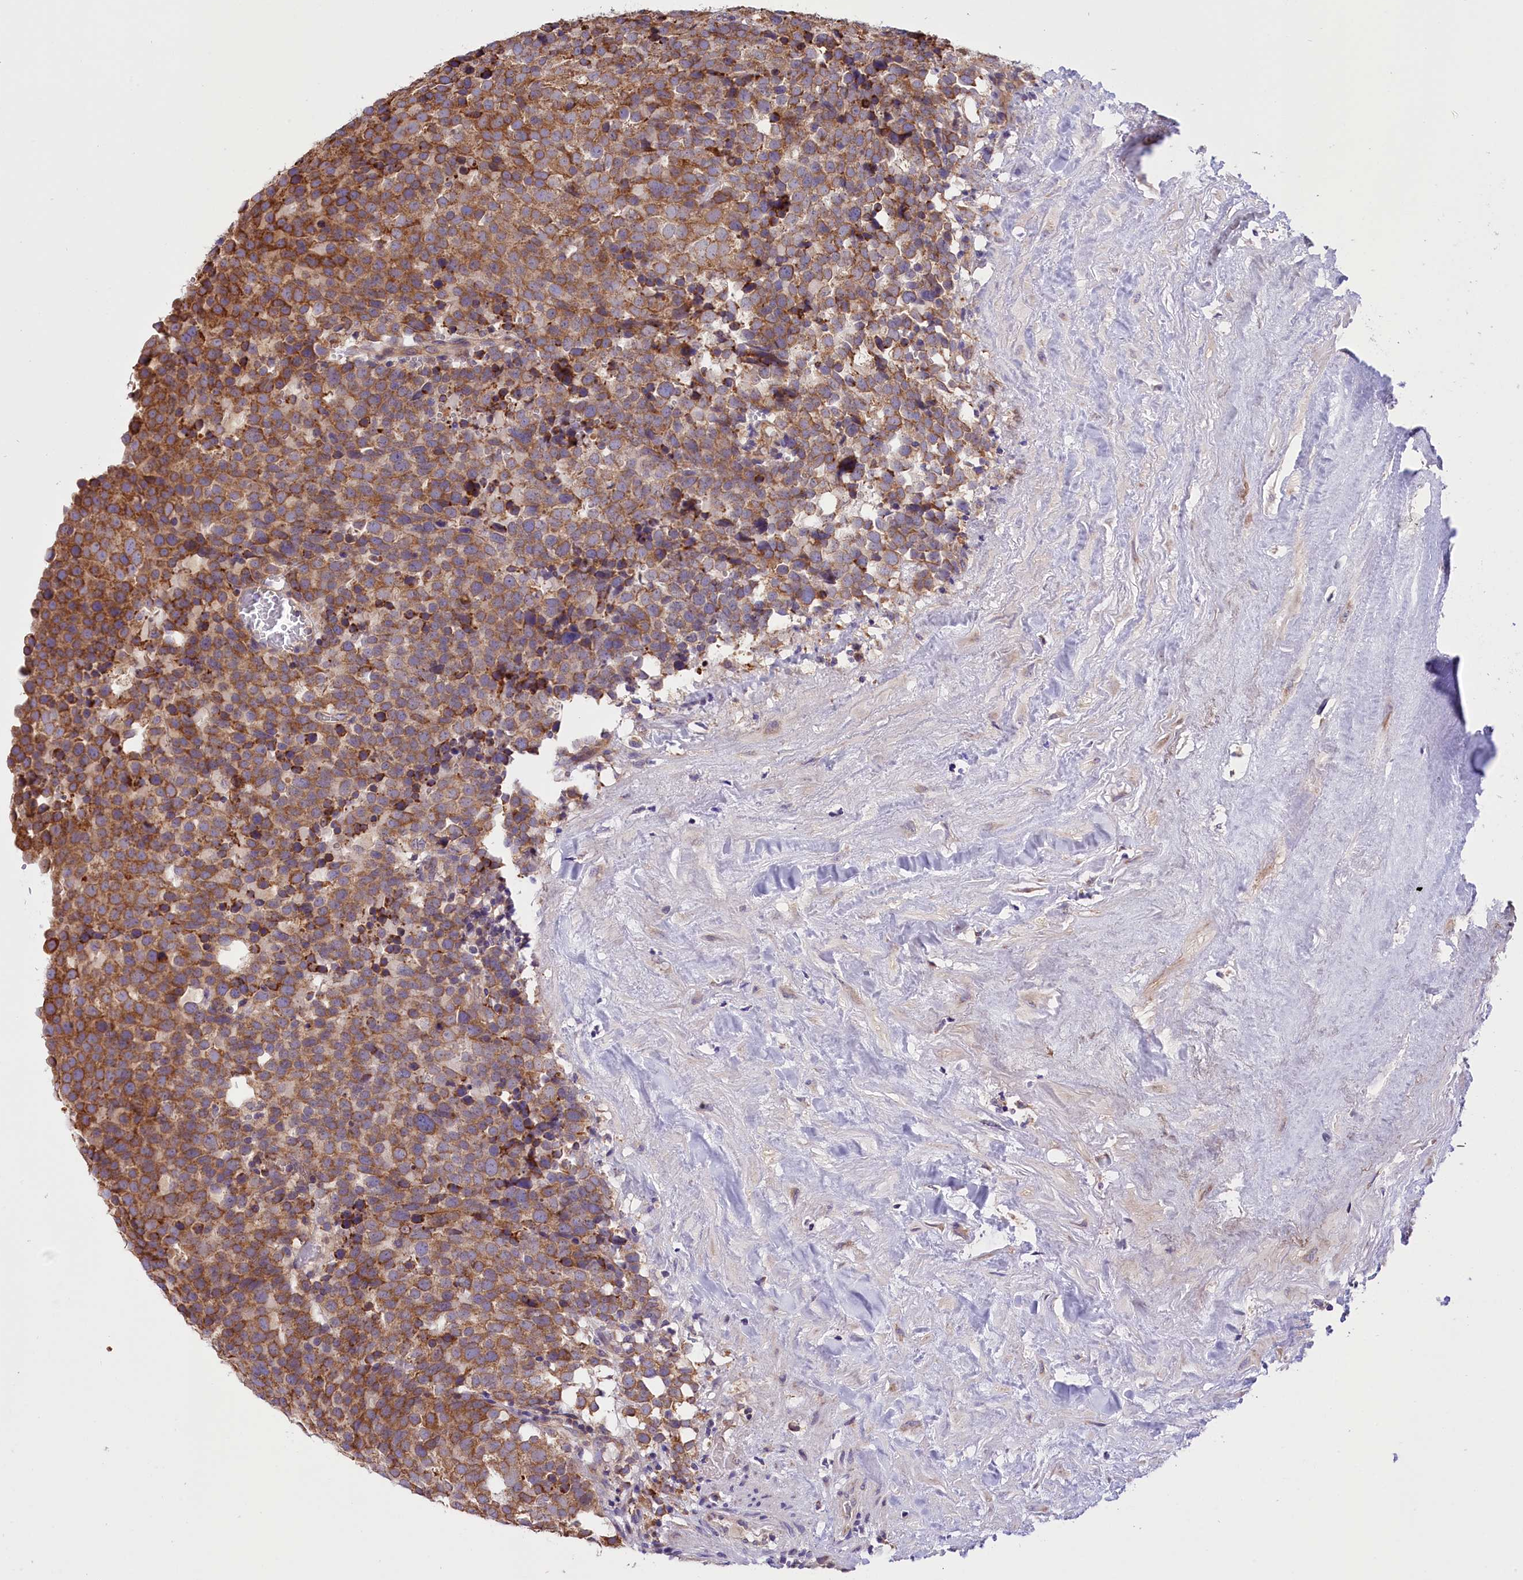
{"staining": {"intensity": "moderate", "quantity": ">75%", "location": "cytoplasmic/membranous"}, "tissue": "testis cancer", "cell_type": "Tumor cells", "image_type": "cancer", "snomed": [{"axis": "morphology", "description": "Seminoma, NOS"}, {"axis": "topography", "description": "Testis"}], "caption": "Human testis cancer stained with a brown dye reveals moderate cytoplasmic/membranous positive expression in about >75% of tumor cells.", "gene": "DNAJB9", "patient": {"sex": "male", "age": 71}}